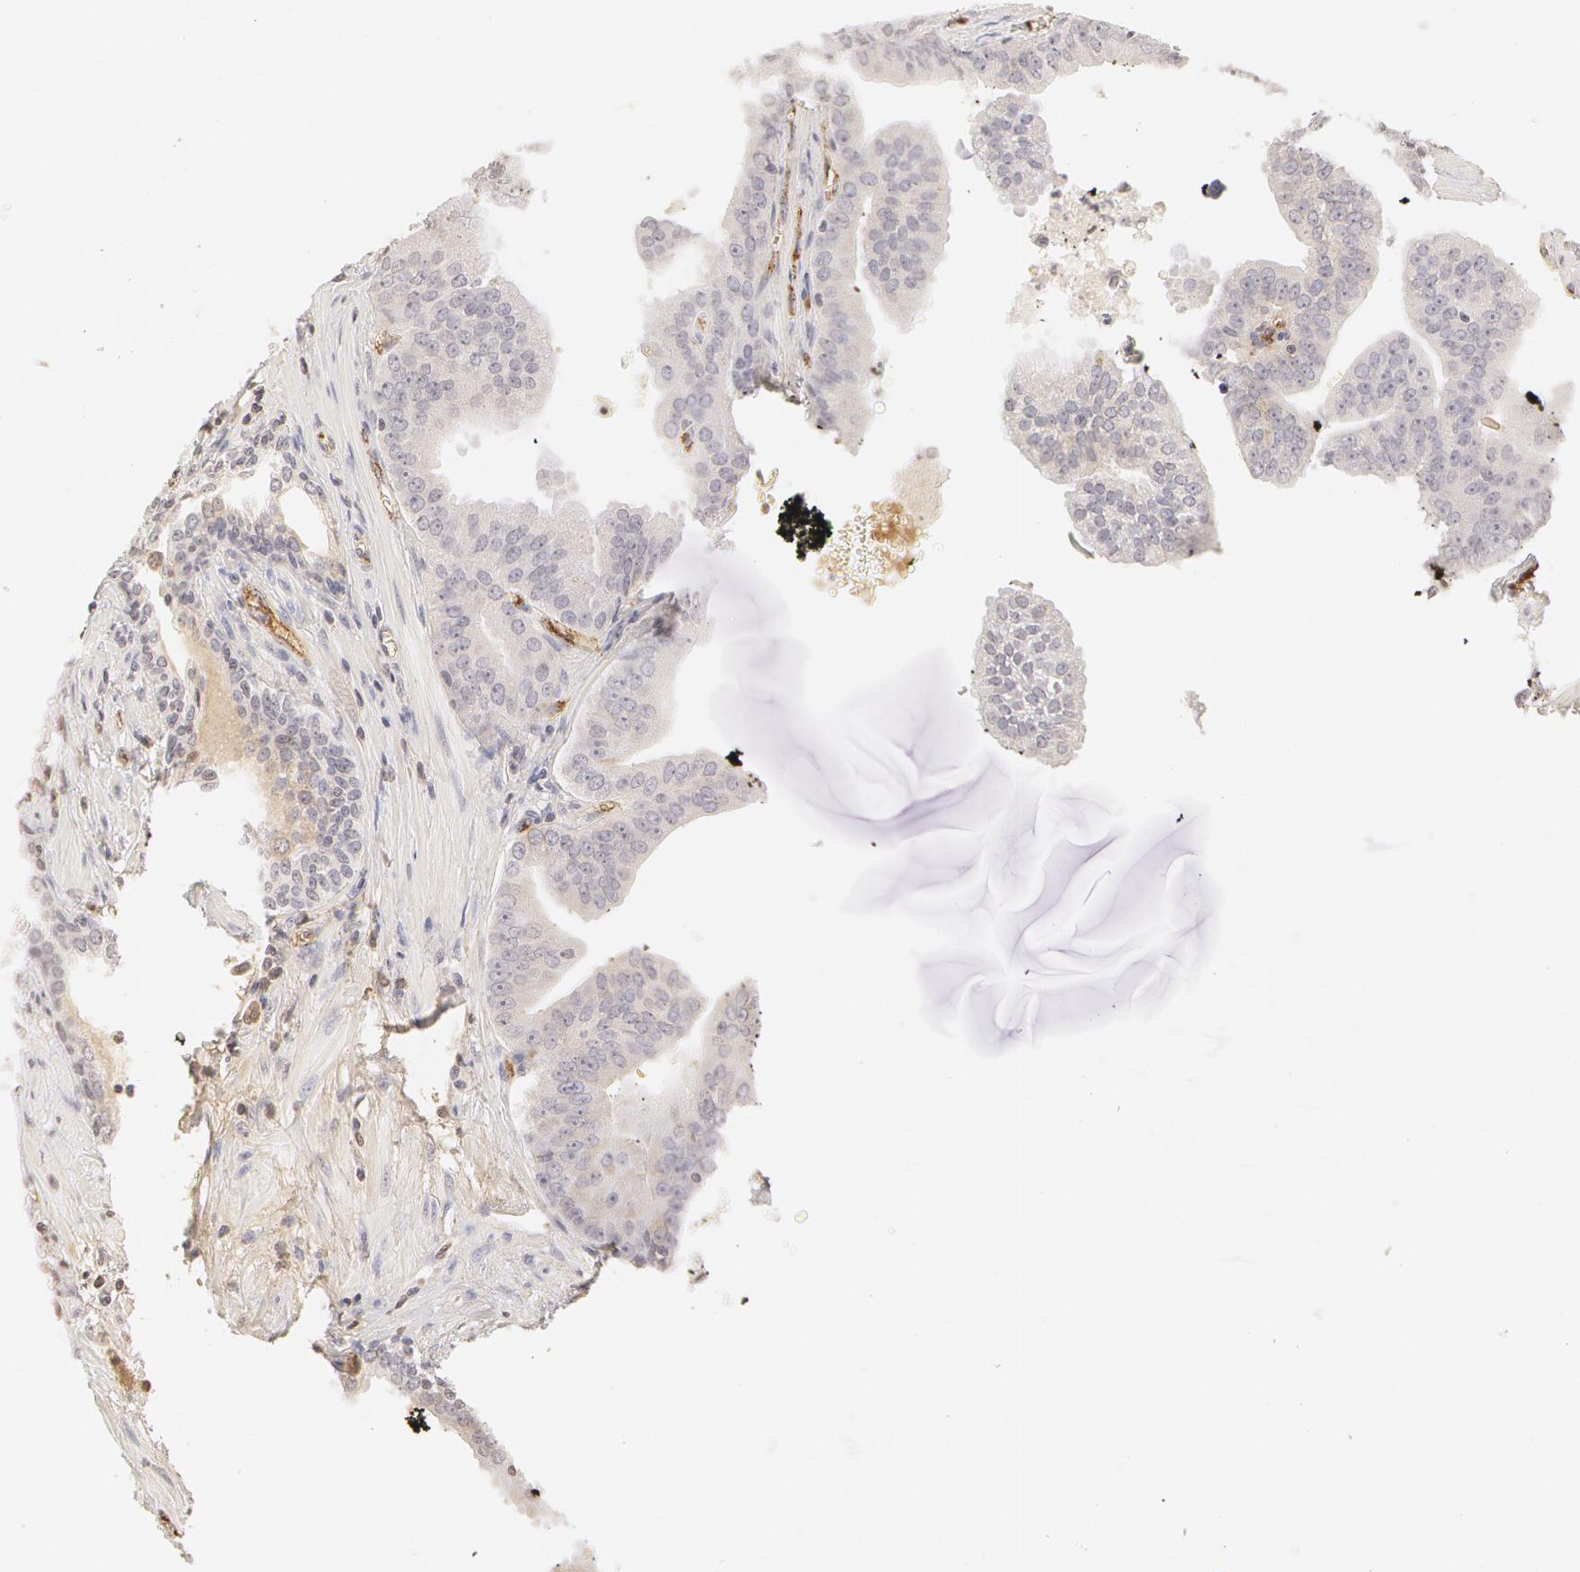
{"staining": {"intensity": "negative", "quantity": "none", "location": "none"}, "tissue": "prostate cancer", "cell_type": "Tumor cells", "image_type": "cancer", "snomed": [{"axis": "morphology", "description": "Adenocarcinoma, Low grade"}, {"axis": "topography", "description": "Prostate"}], "caption": "Tumor cells show no significant positivity in prostate cancer. The staining is performed using DAB brown chromogen with nuclei counter-stained in using hematoxylin.", "gene": "VWF", "patient": {"sex": "male", "age": 65}}